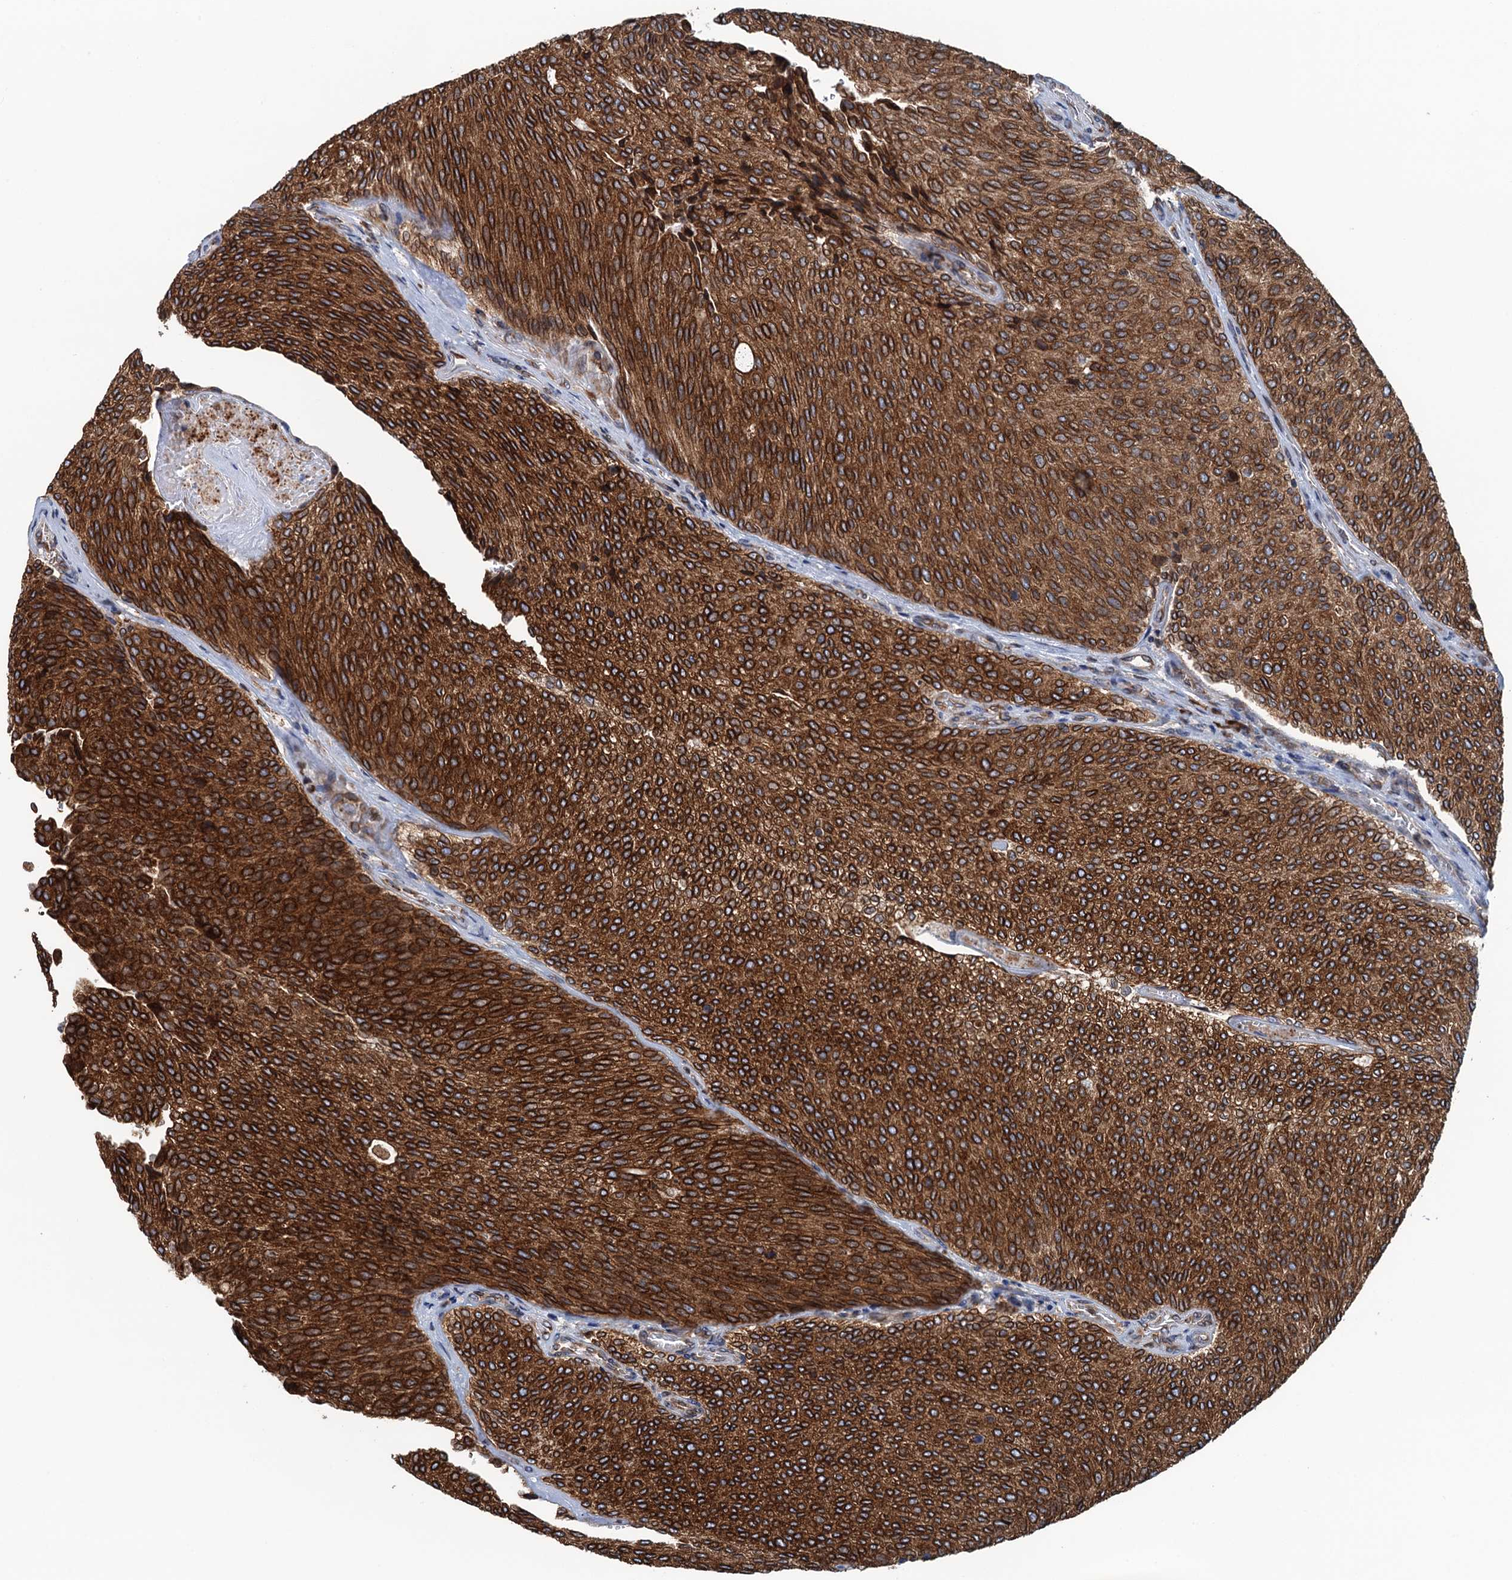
{"staining": {"intensity": "strong", "quantity": ">75%", "location": "cytoplasmic/membranous"}, "tissue": "urothelial cancer", "cell_type": "Tumor cells", "image_type": "cancer", "snomed": [{"axis": "morphology", "description": "Urothelial carcinoma, Low grade"}, {"axis": "topography", "description": "Urinary bladder"}], "caption": "This histopathology image reveals urothelial cancer stained with immunohistochemistry to label a protein in brown. The cytoplasmic/membranous of tumor cells show strong positivity for the protein. Nuclei are counter-stained blue.", "gene": "TMEM205", "patient": {"sex": "female", "age": 79}}